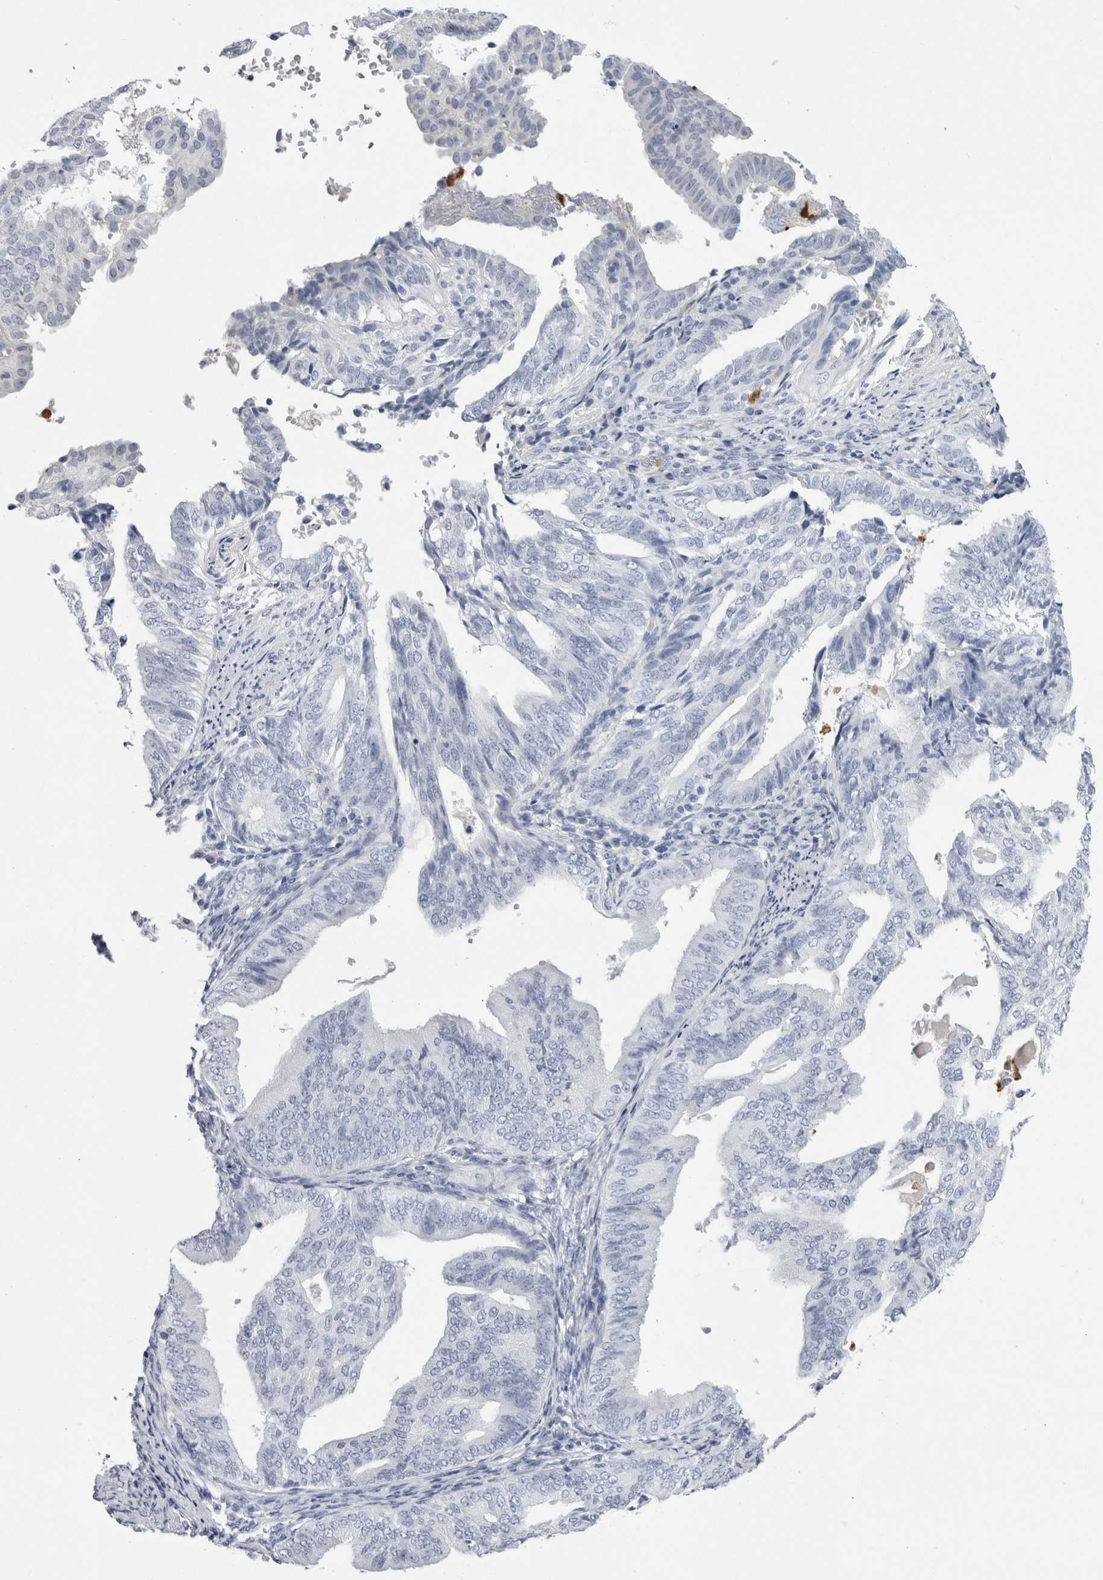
{"staining": {"intensity": "negative", "quantity": "none", "location": "none"}, "tissue": "endometrial cancer", "cell_type": "Tumor cells", "image_type": "cancer", "snomed": [{"axis": "morphology", "description": "Adenocarcinoma, NOS"}, {"axis": "topography", "description": "Endometrium"}], "caption": "Photomicrograph shows no significant protein positivity in tumor cells of endometrial cancer.", "gene": "S100A12", "patient": {"sex": "female", "age": 58}}